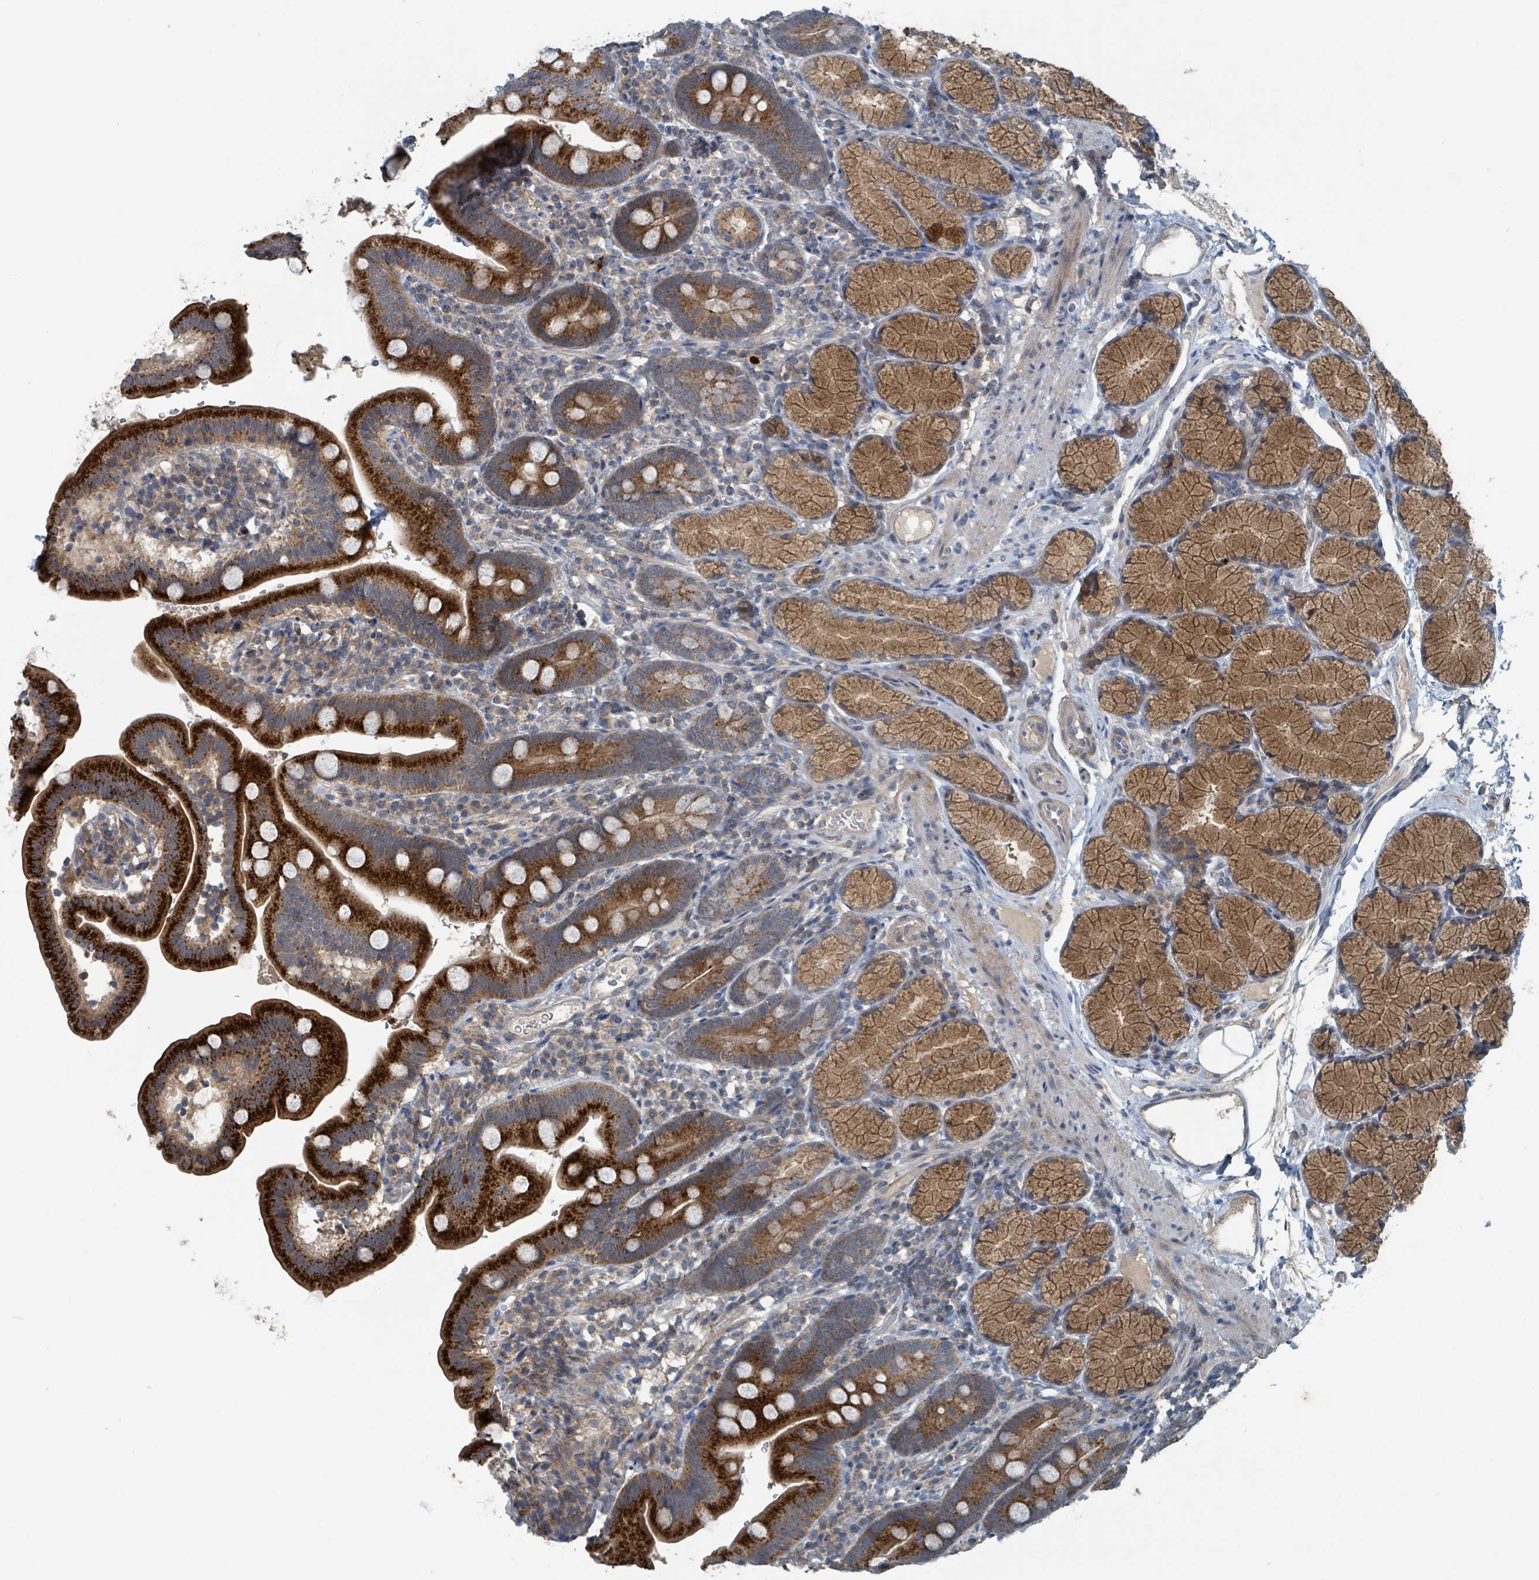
{"staining": {"intensity": "strong", "quantity": ">75%", "location": "cytoplasmic/membranous"}, "tissue": "duodenum", "cell_type": "Glandular cells", "image_type": "normal", "snomed": [{"axis": "morphology", "description": "Normal tissue, NOS"}, {"axis": "topography", "description": "Duodenum"}], "caption": "Immunohistochemistry (IHC) of normal duodenum demonstrates high levels of strong cytoplasmic/membranous expression in approximately >75% of glandular cells. (brown staining indicates protein expression, while blue staining denotes nuclei).", "gene": "ACBD4", "patient": {"sex": "female", "age": 67}}